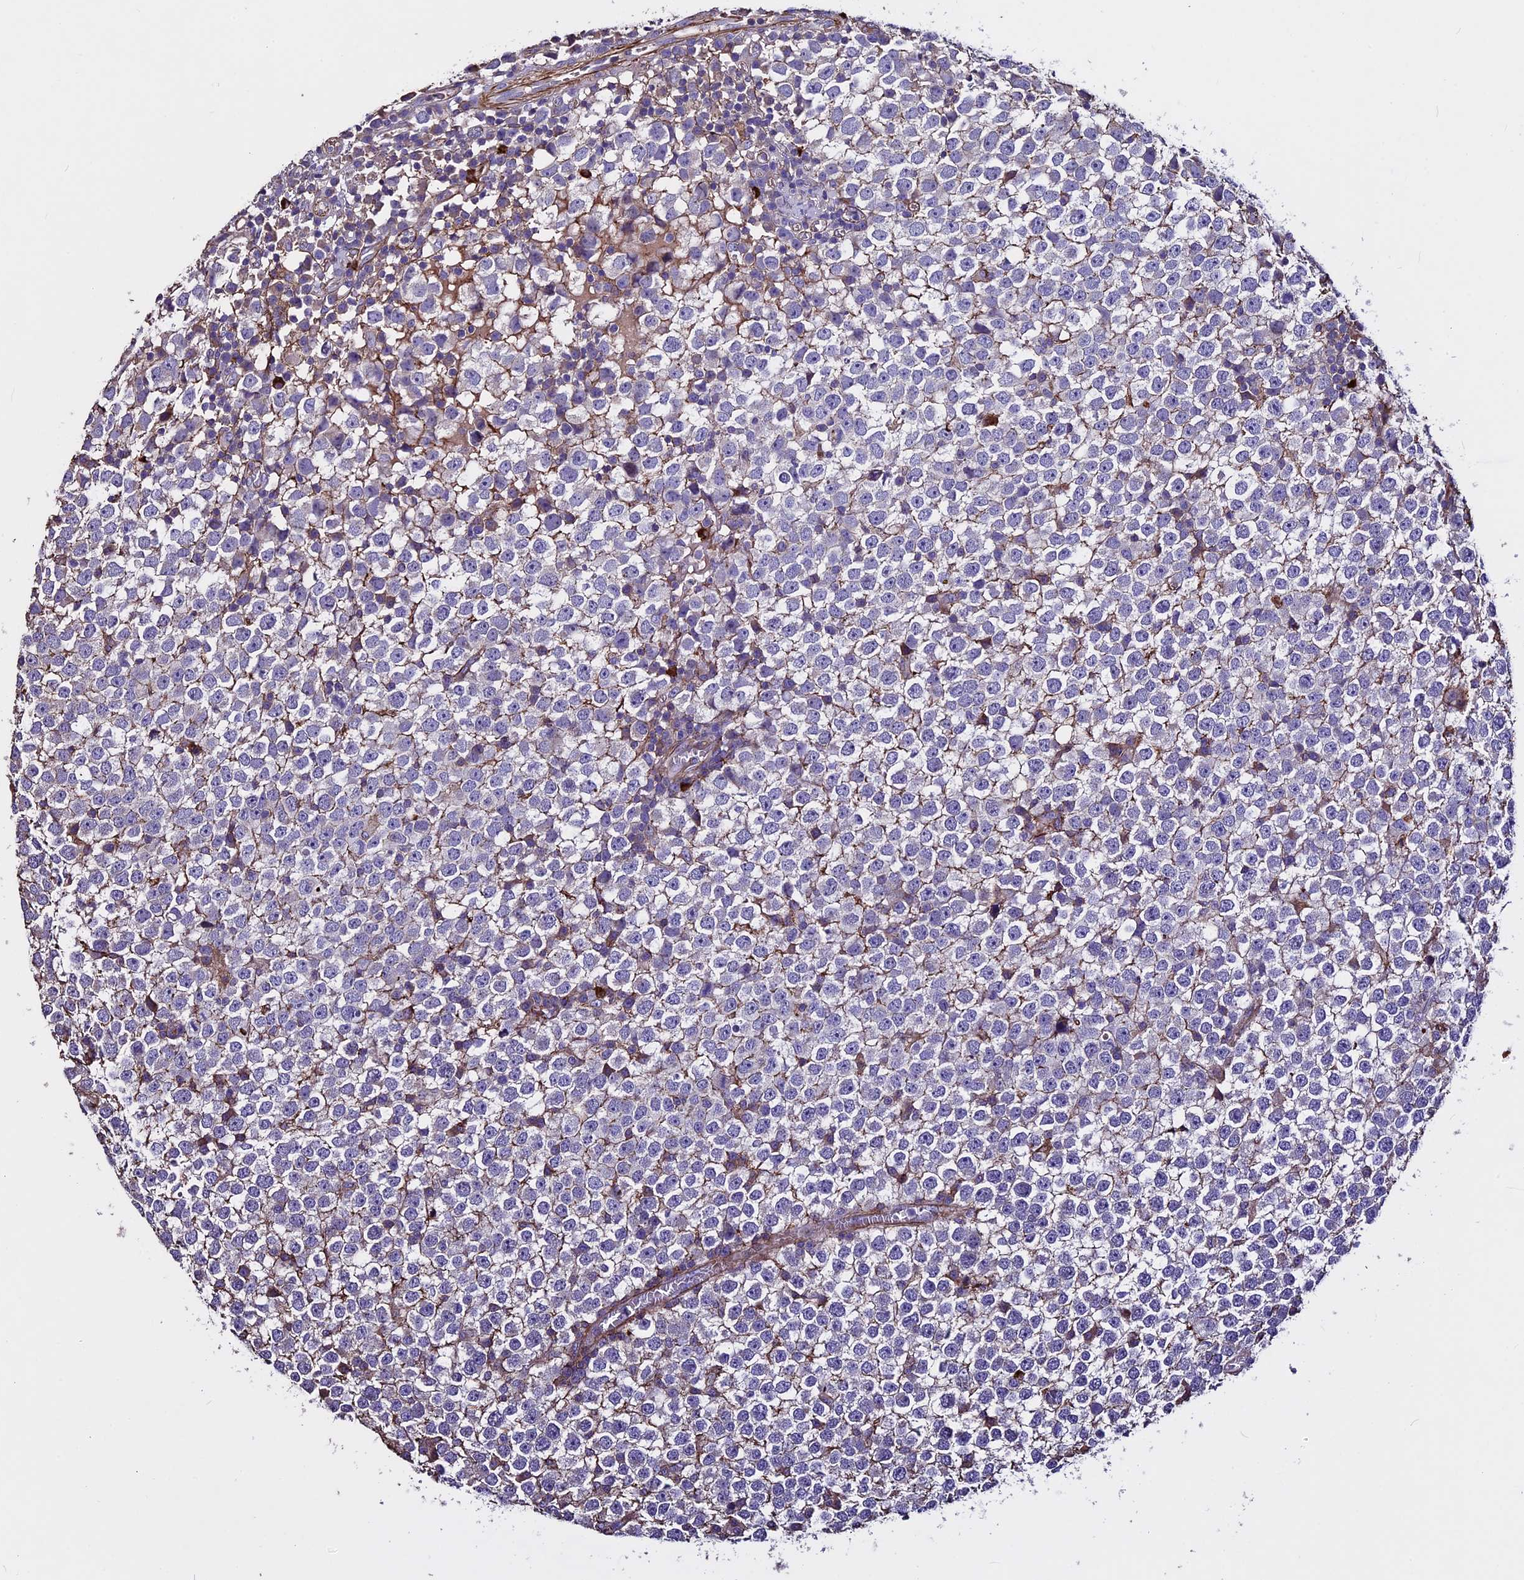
{"staining": {"intensity": "weak", "quantity": "<25%", "location": "cytoplasmic/membranous"}, "tissue": "testis cancer", "cell_type": "Tumor cells", "image_type": "cancer", "snomed": [{"axis": "morphology", "description": "Seminoma, NOS"}, {"axis": "topography", "description": "Testis"}], "caption": "Tumor cells are negative for brown protein staining in testis seminoma.", "gene": "EVA1B", "patient": {"sex": "male", "age": 65}}